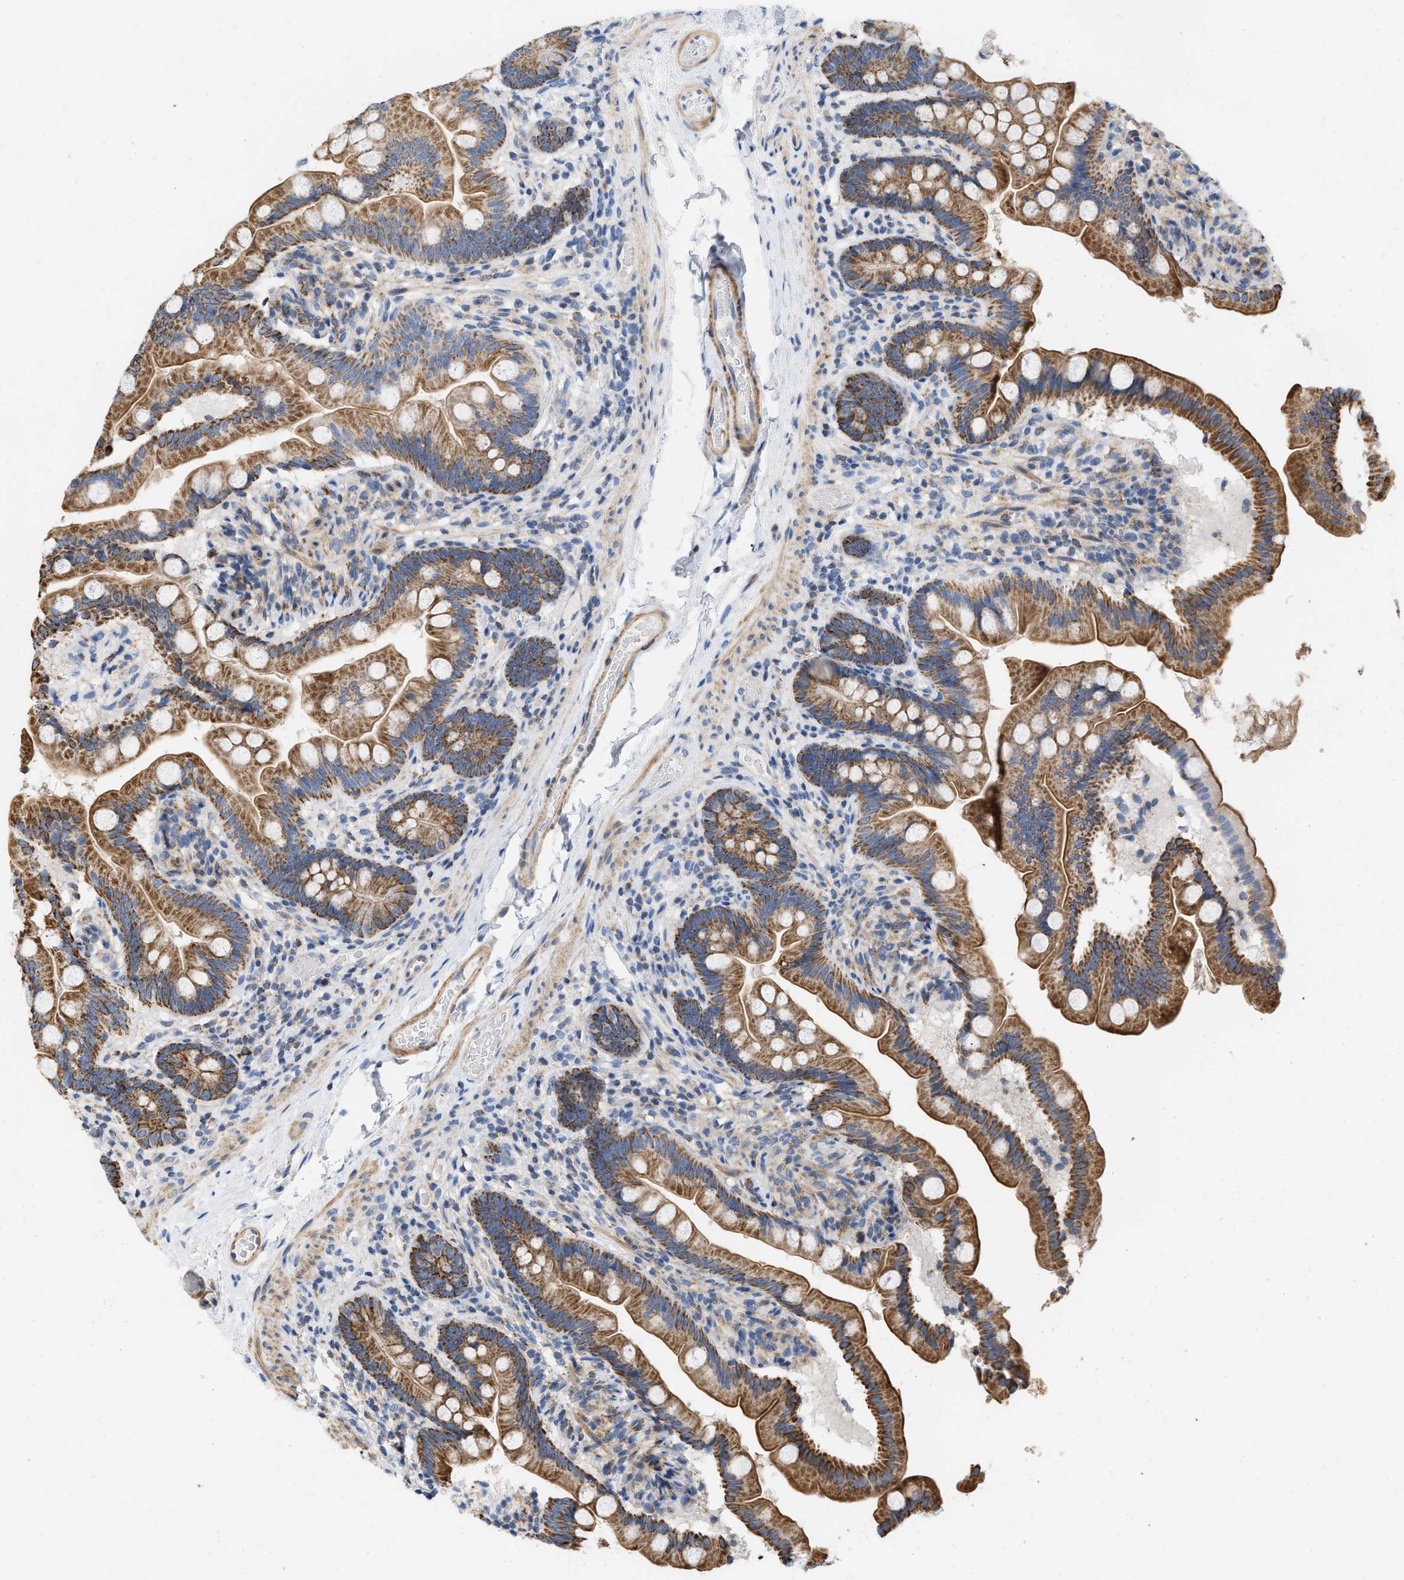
{"staining": {"intensity": "strong", "quantity": ">75%", "location": "cytoplasmic/membranous"}, "tissue": "small intestine", "cell_type": "Glandular cells", "image_type": "normal", "snomed": [{"axis": "morphology", "description": "Normal tissue, NOS"}, {"axis": "topography", "description": "Small intestine"}], "caption": "Immunohistochemistry (IHC) (DAB) staining of benign human small intestine reveals strong cytoplasmic/membranous protein staining in approximately >75% of glandular cells. (brown staining indicates protein expression, while blue staining denotes nuclei).", "gene": "GRB10", "patient": {"sex": "female", "age": 56}}